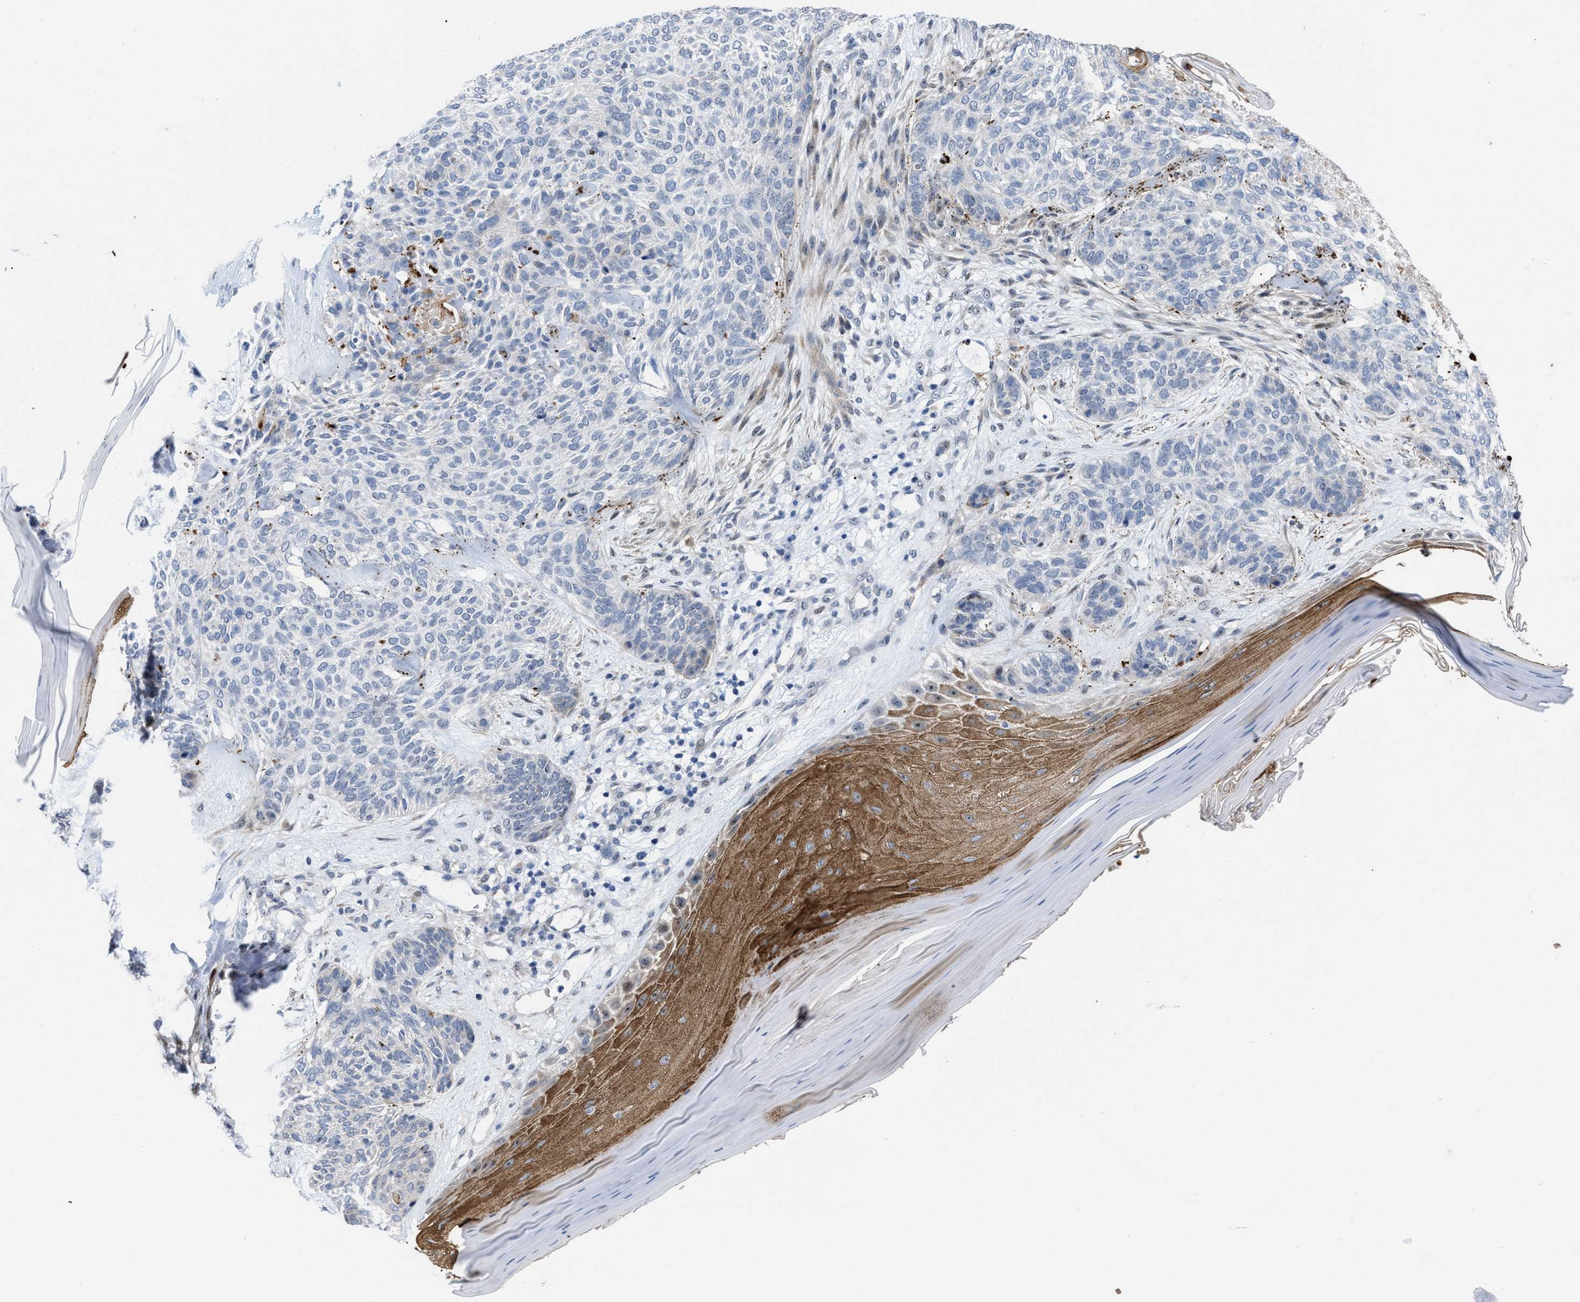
{"staining": {"intensity": "negative", "quantity": "none", "location": "none"}, "tissue": "skin cancer", "cell_type": "Tumor cells", "image_type": "cancer", "snomed": [{"axis": "morphology", "description": "Basal cell carcinoma"}, {"axis": "topography", "description": "Skin"}], "caption": "IHC of human basal cell carcinoma (skin) reveals no expression in tumor cells. Brightfield microscopy of immunohistochemistry (IHC) stained with DAB (brown) and hematoxylin (blue), captured at high magnification.", "gene": "POLR1F", "patient": {"sex": "male", "age": 55}}